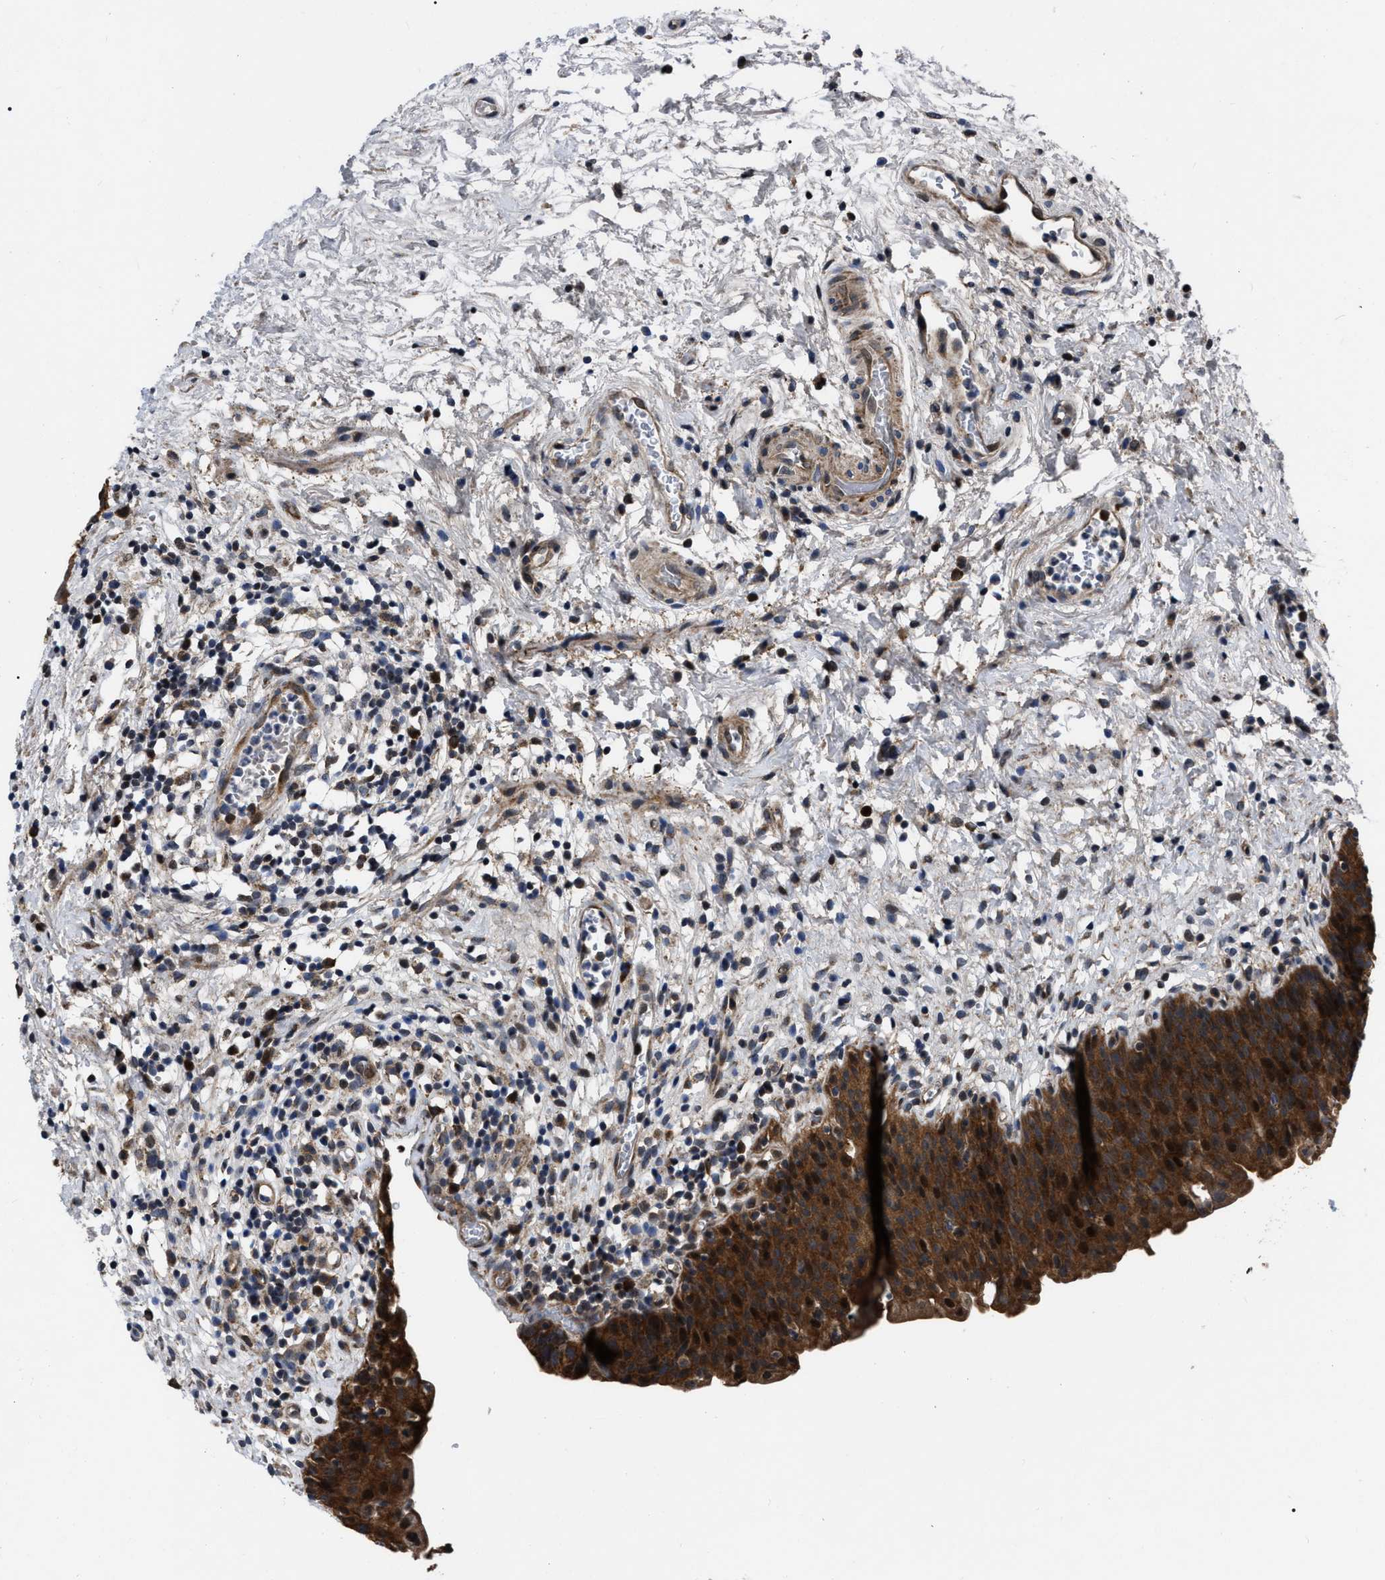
{"staining": {"intensity": "strong", "quantity": ">75%", "location": "cytoplasmic/membranous,nuclear"}, "tissue": "urinary bladder", "cell_type": "Urothelial cells", "image_type": "normal", "snomed": [{"axis": "morphology", "description": "Normal tissue, NOS"}, {"axis": "topography", "description": "Urinary bladder"}], "caption": "Protein analysis of benign urinary bladder reveals strong cytoplasmic/membranous,nuclear staining in about >75% of urothelial cells.", "gene": "PPWD1", "patient": {"sex": "male", "age": 37}}